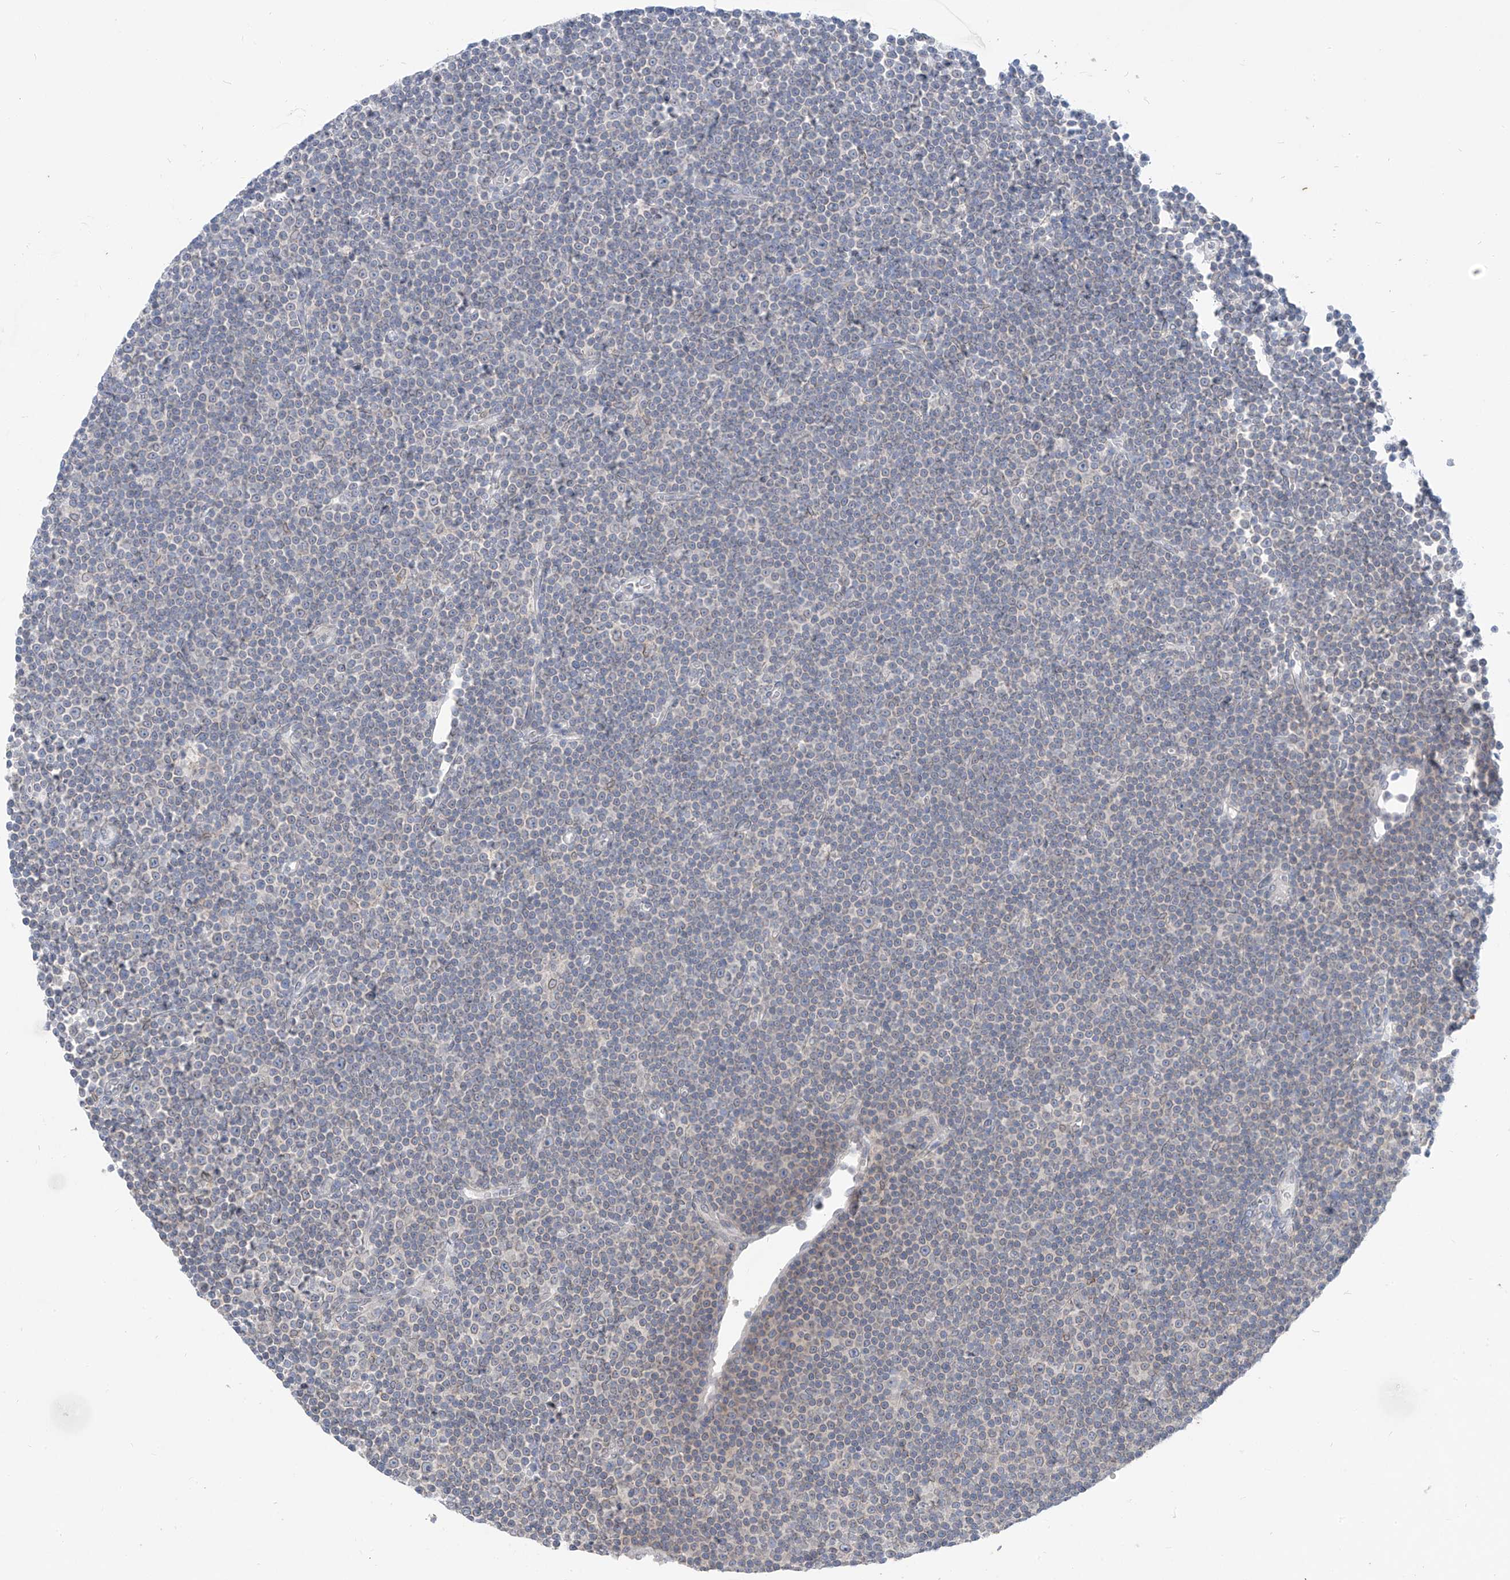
{"staining": {"intensity": "weak", "quantity": "25%-75%", "location": "cytoplasmic/membranous,nuclear"}, "tissue": "lymphoma", "cell_type": "Tumor cells", "image_type": "cancer", "snomed": [{"axis": "morphology", "description": "Malignant lymphoma, non-Hodgkin's type, Low grade"}, {"axis": "topography", "description": "Lymph node"}], "caption": "Weak cytoplasmic/membranous and nuclear positivity for a protein is identified in about 25%-75% of tumor cells of lymphoma using immunohistochemistry (IHC).", "gene": "KRTAP25-1", "patient": {"sex": "female", "age": 67}}